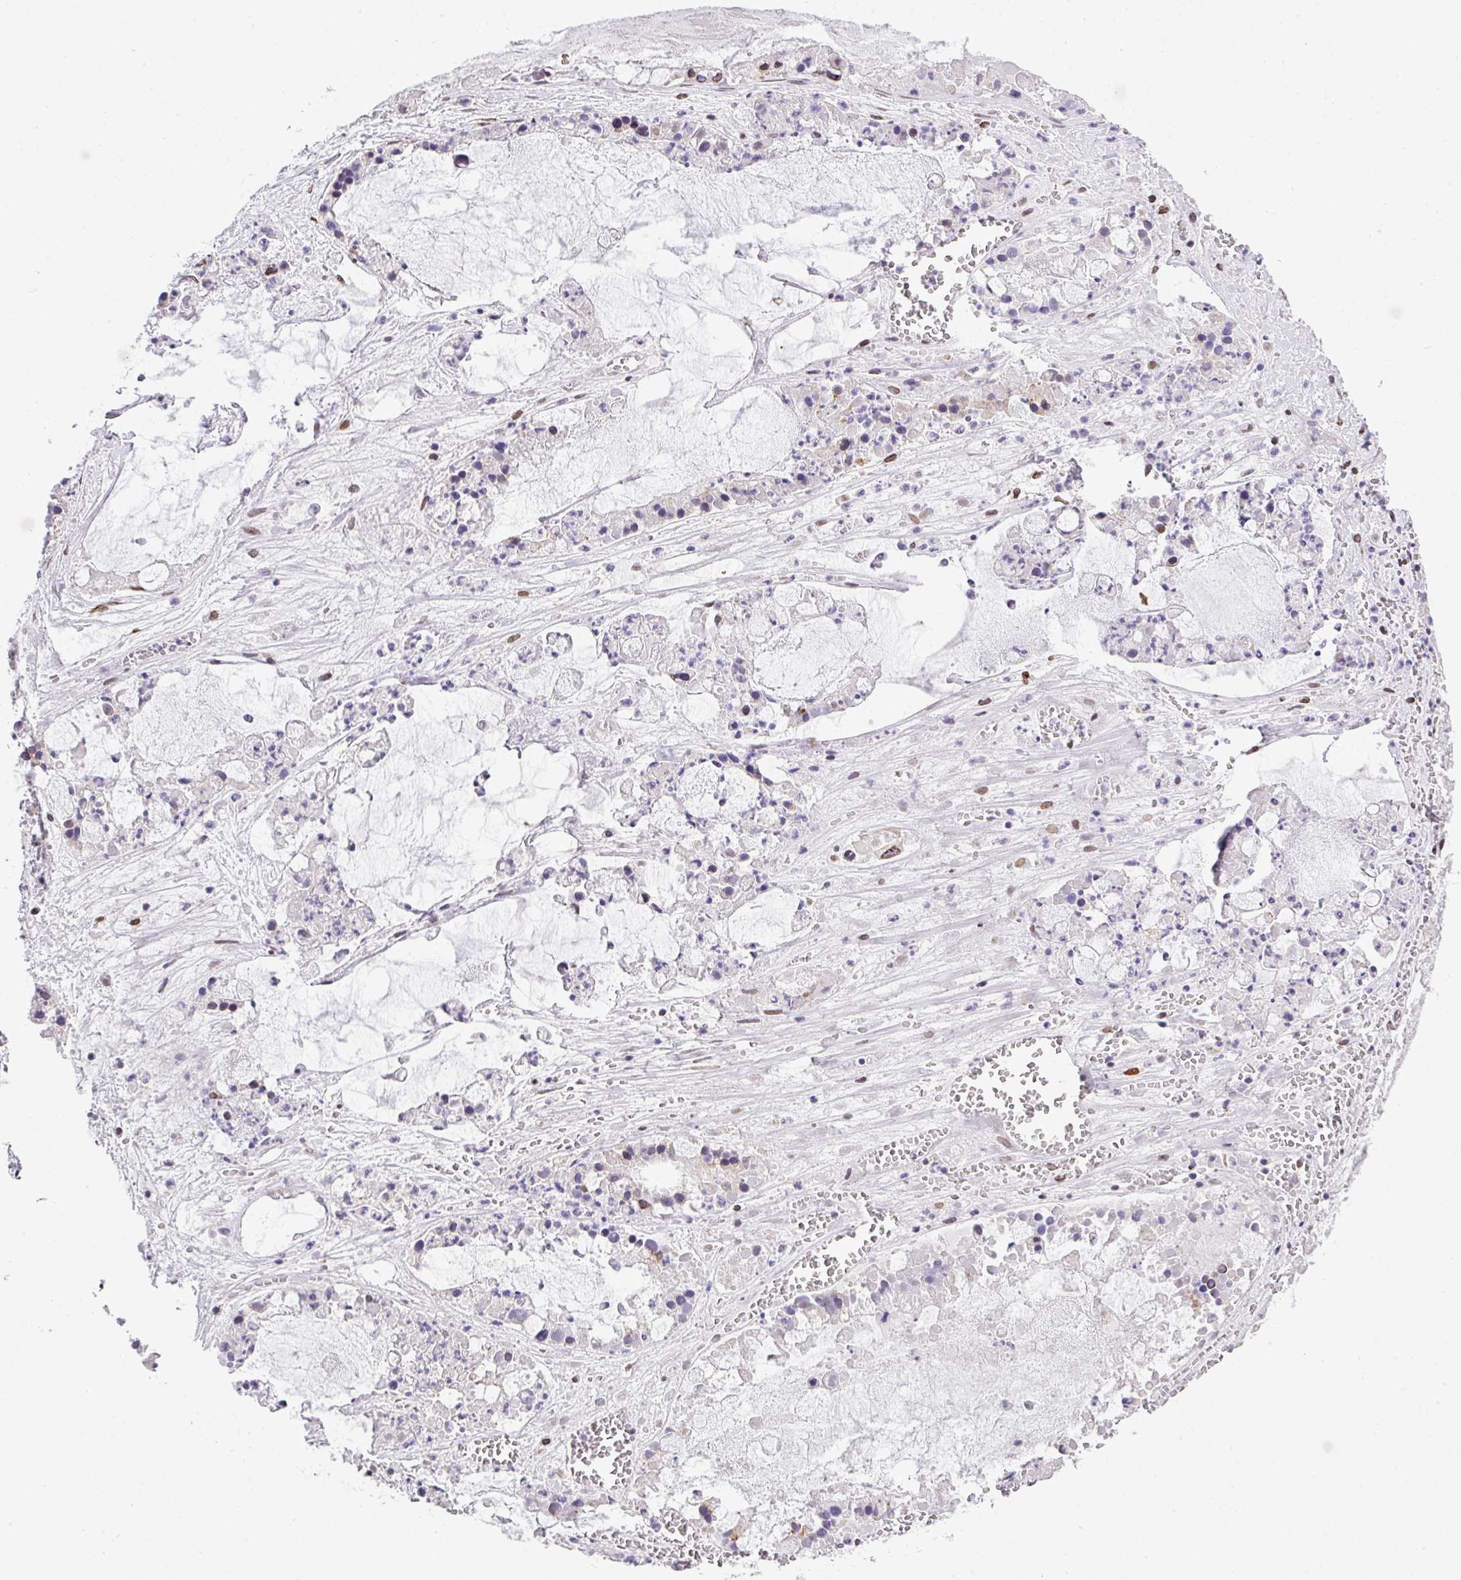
{"staining": {"intensity": "moderate", "quantity": "<25%", "location": "nuclear"}, "tissue": "ovarian cancer", "cell_type": "Tumor cells", "image_type": "cancer", "snomed": [{"axis": "morphology", "description": "Cystadenocarcinoma, mucinous, NOS"}, {"axis": "topography", "description": "Ovary"}], "caption": "IHC histopathology image of human ovarian mucinous cystadenocarcinoma stained for a protein (brown), which exhibits low levels of moderate nuclear staining in approximately <25% of tumor cells.", "gene": "PLK1", "patient": {"sex": "female", "age": 63}}